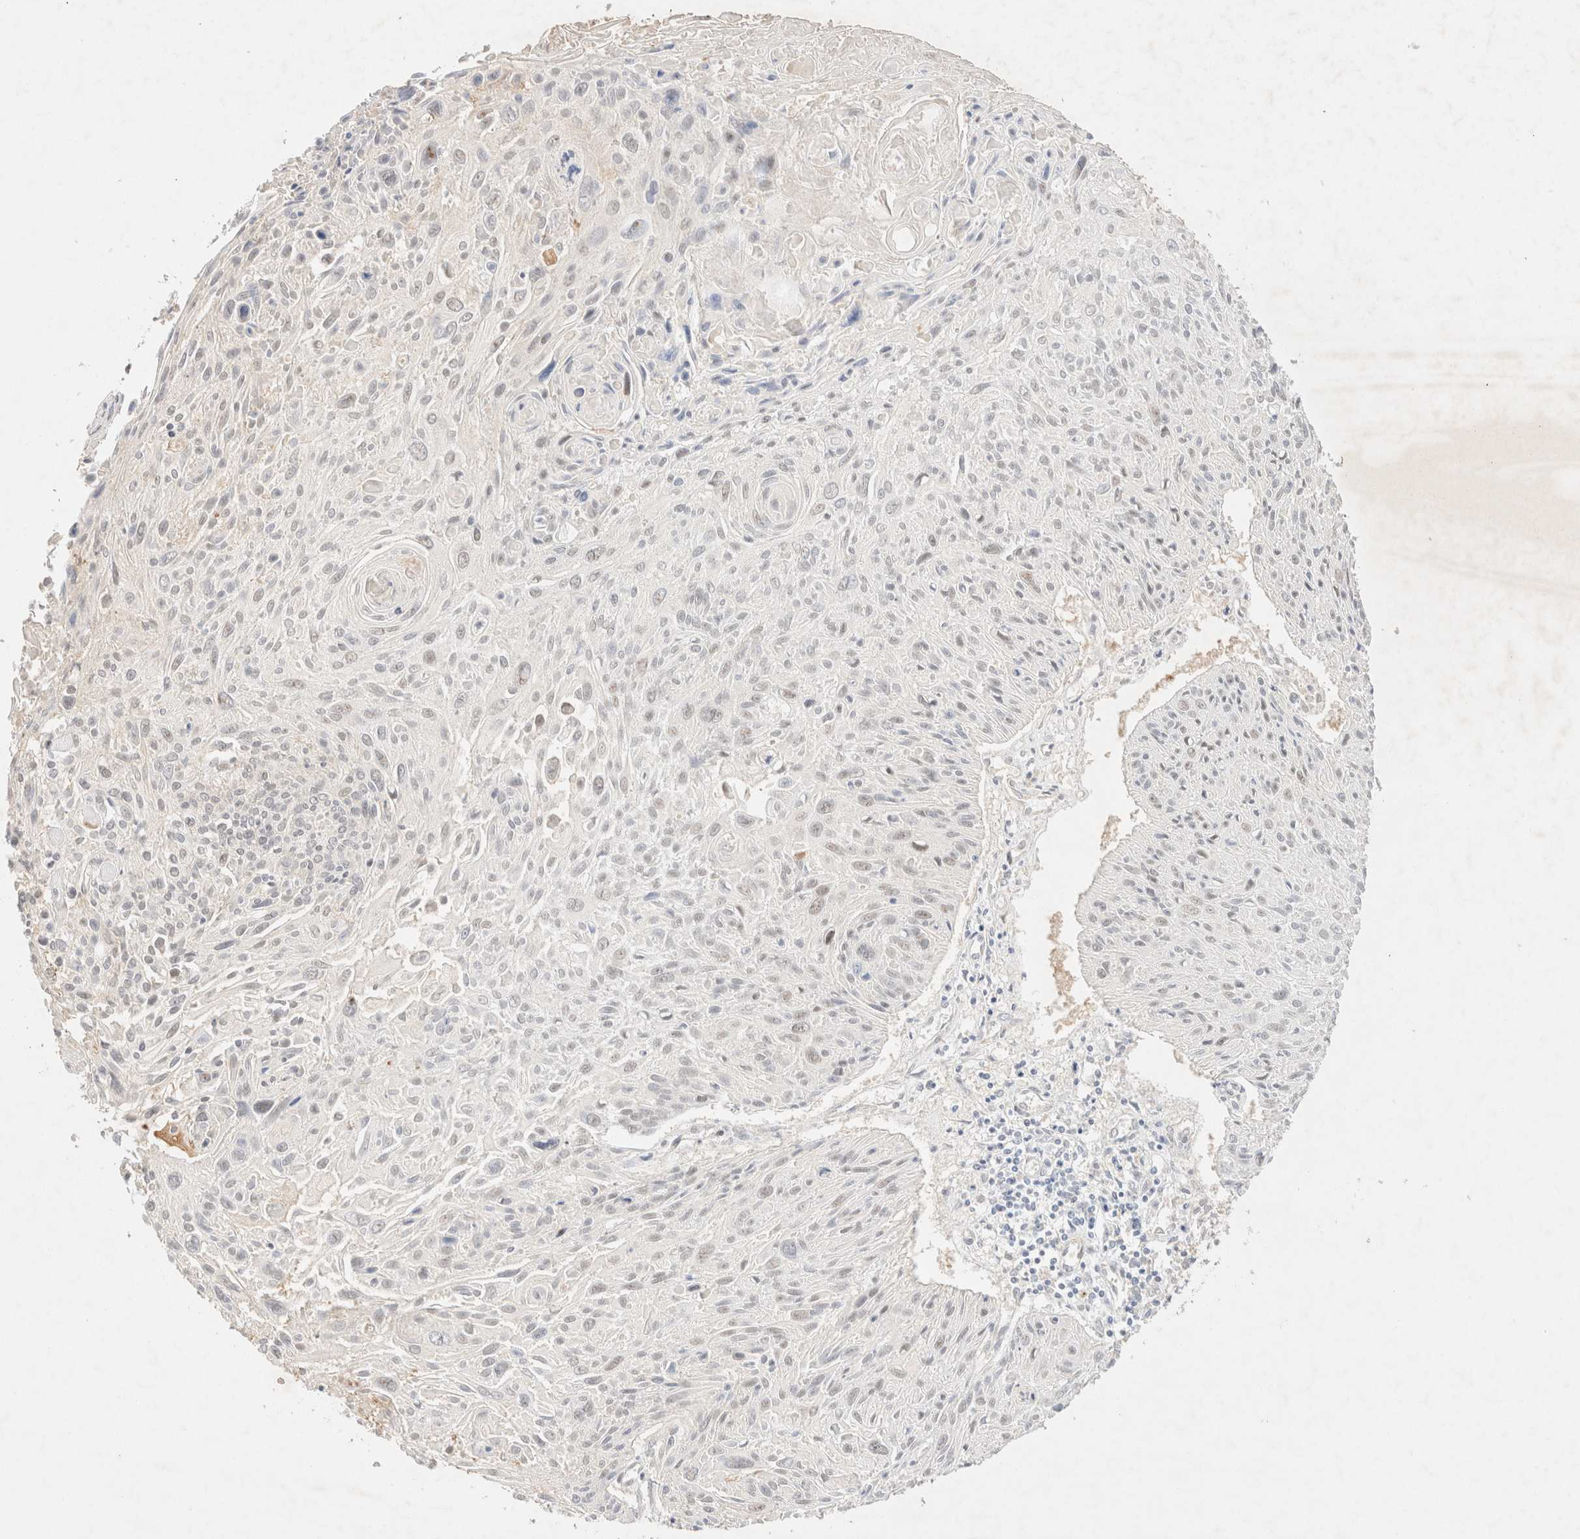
{"staining": {"intensity": "weak", "quantity": "<25%", "location": "nuclear"}, "tissue": "cervical cancer", "cell_type": "Tumor cells", "image_type": "cancer", "snomed": [{"axis": "morphology", "description": "Squamous cell carcinoma, NOS"}, {"axis": "topography", "description": "Cervix"}], "caption": "Tumor cells show no significant protein staining in cervical squamous cell carcinoma.", "gene": "SNTB1", "patient": {"sex": "female", "age": 51}}